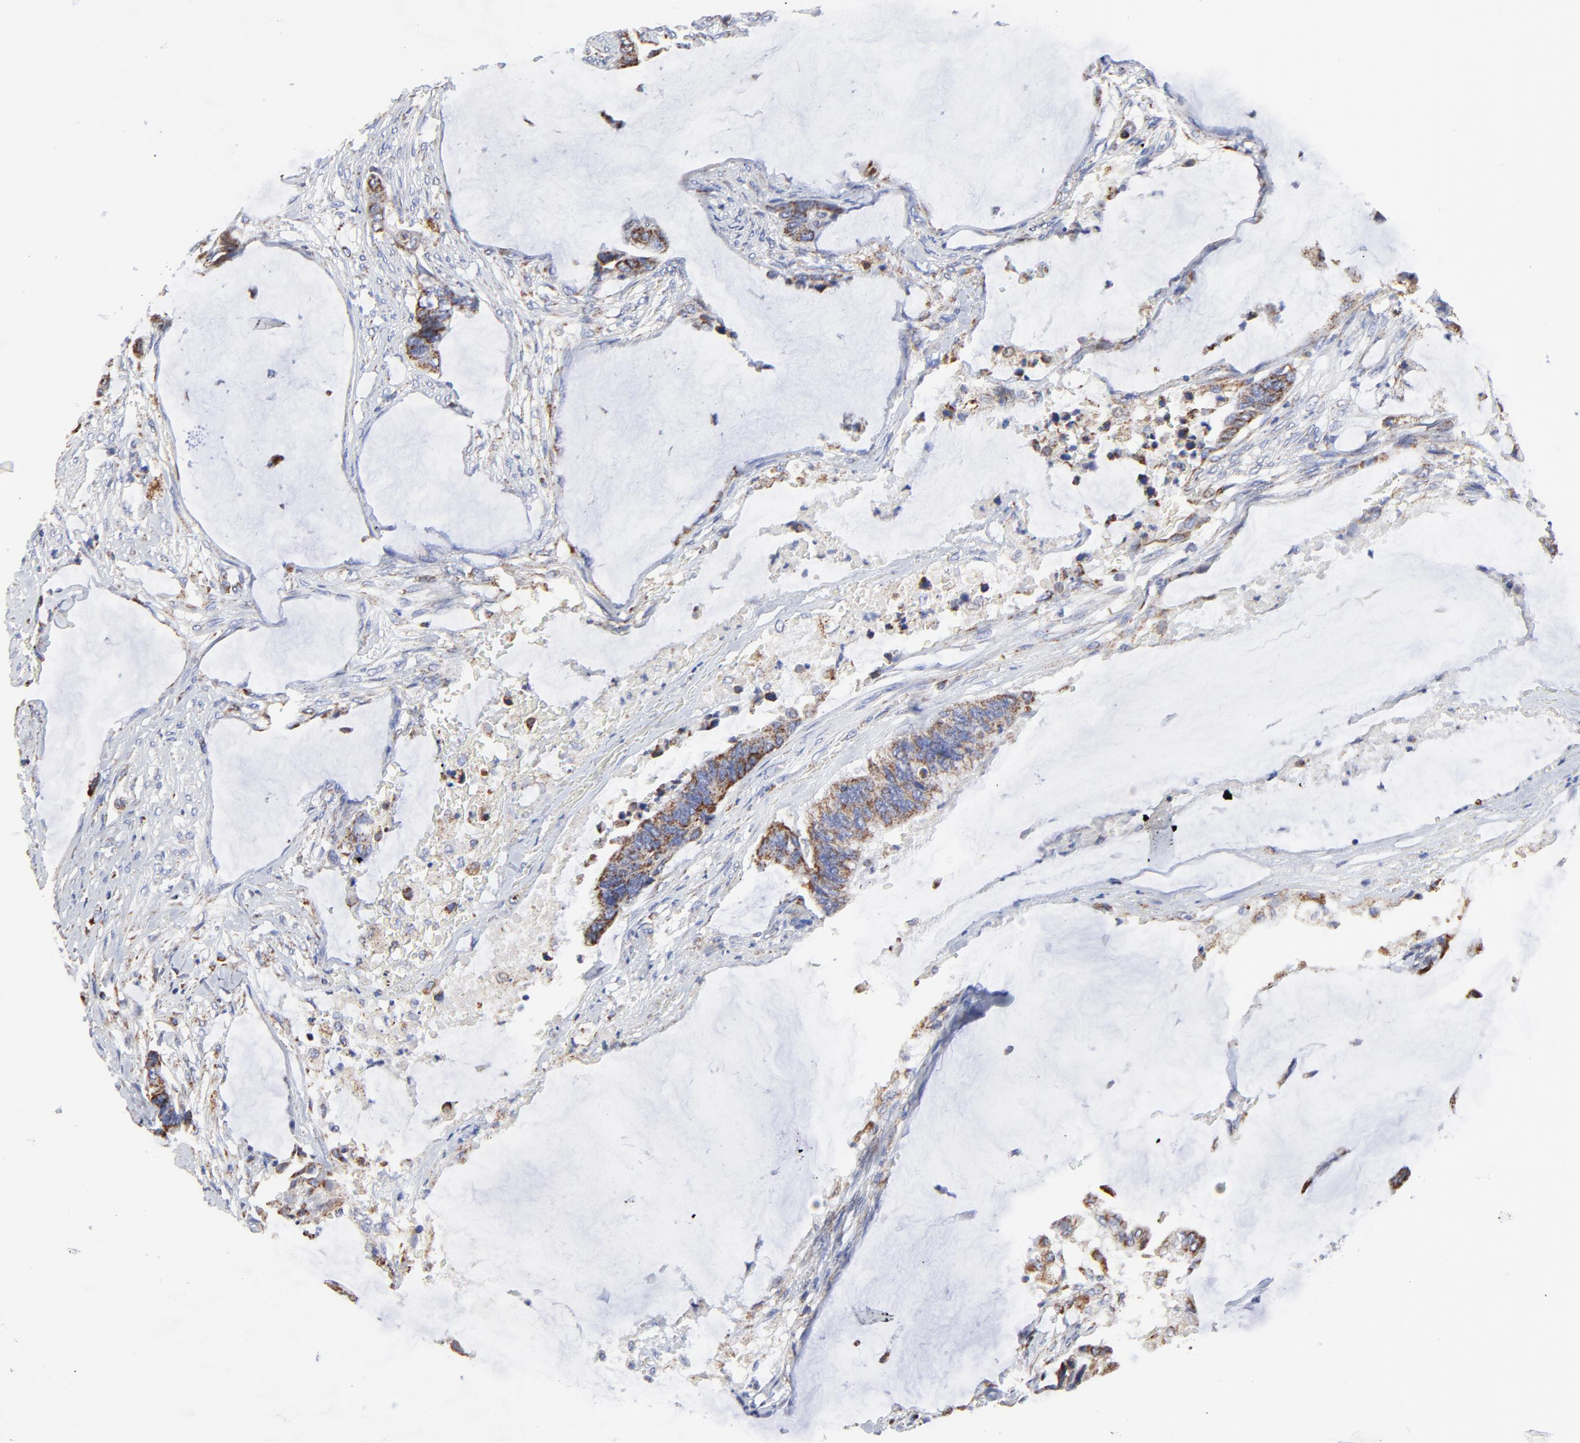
{"staining": {"intensity": "strong", "quantity": ">75%", "location": "cytoplasmic/membranous"}, "tissue": "colorectal cancer", "cell_type": "Tumor cells", "image_type": "cancer", "snomed": [{"axis": "morphology", "description": "Adenocarcinoma, NOS"}, {"axis": "topography", "description": "Rectum"}], "caption": "DAB immunohistochemical staining of human adenocarcinoma (colorectal) shows strong cytoplasmic/membranous protein staining in approximately >75% of tumor cells.", "gene": "PINK1", "patient": {"sex": "female", "age": 59}}